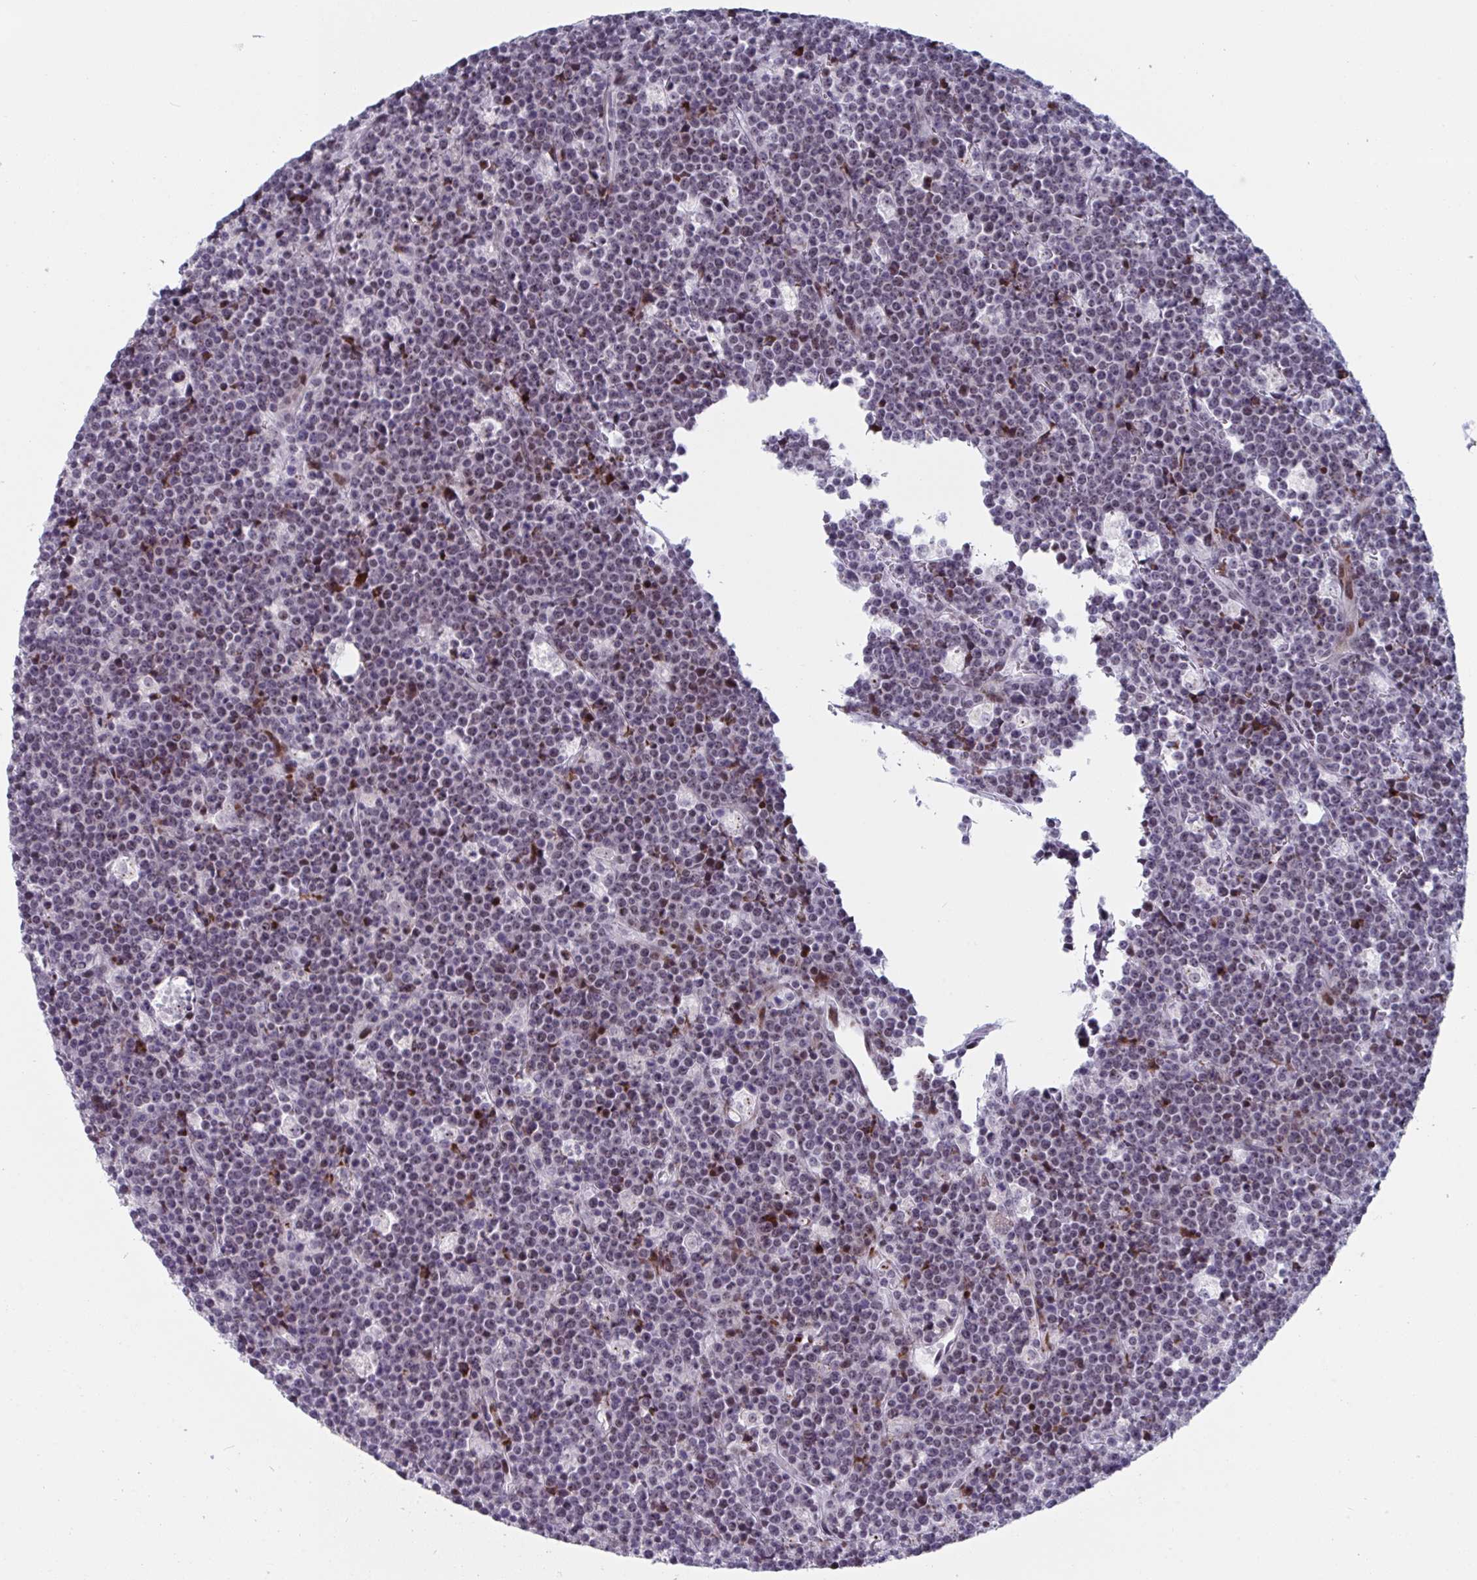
{"staining": {"intensity": "weak", "quantity": "25%-75%", "location": "nuclear"}, "tissue": "lymphoma", "cell_type": "Tumor cells", "image_type": "cancer", "snomed": [{"axis": "morphology", "description": "Malignant lymphoma, non-Hodgkin's type, High grade"}, {"axis": "topography", "description": "Ovary"}], "caption": "Immunohistochemical staining of lymphoma displays low levels of weak nuclear protein staining in approximately 25%-75% of tumor cells. (DAB IHC, brown staining for protein, blue staining for nuclei).", "gene": "NR1H2", "patient": {"sex": "female", "age": 56}}